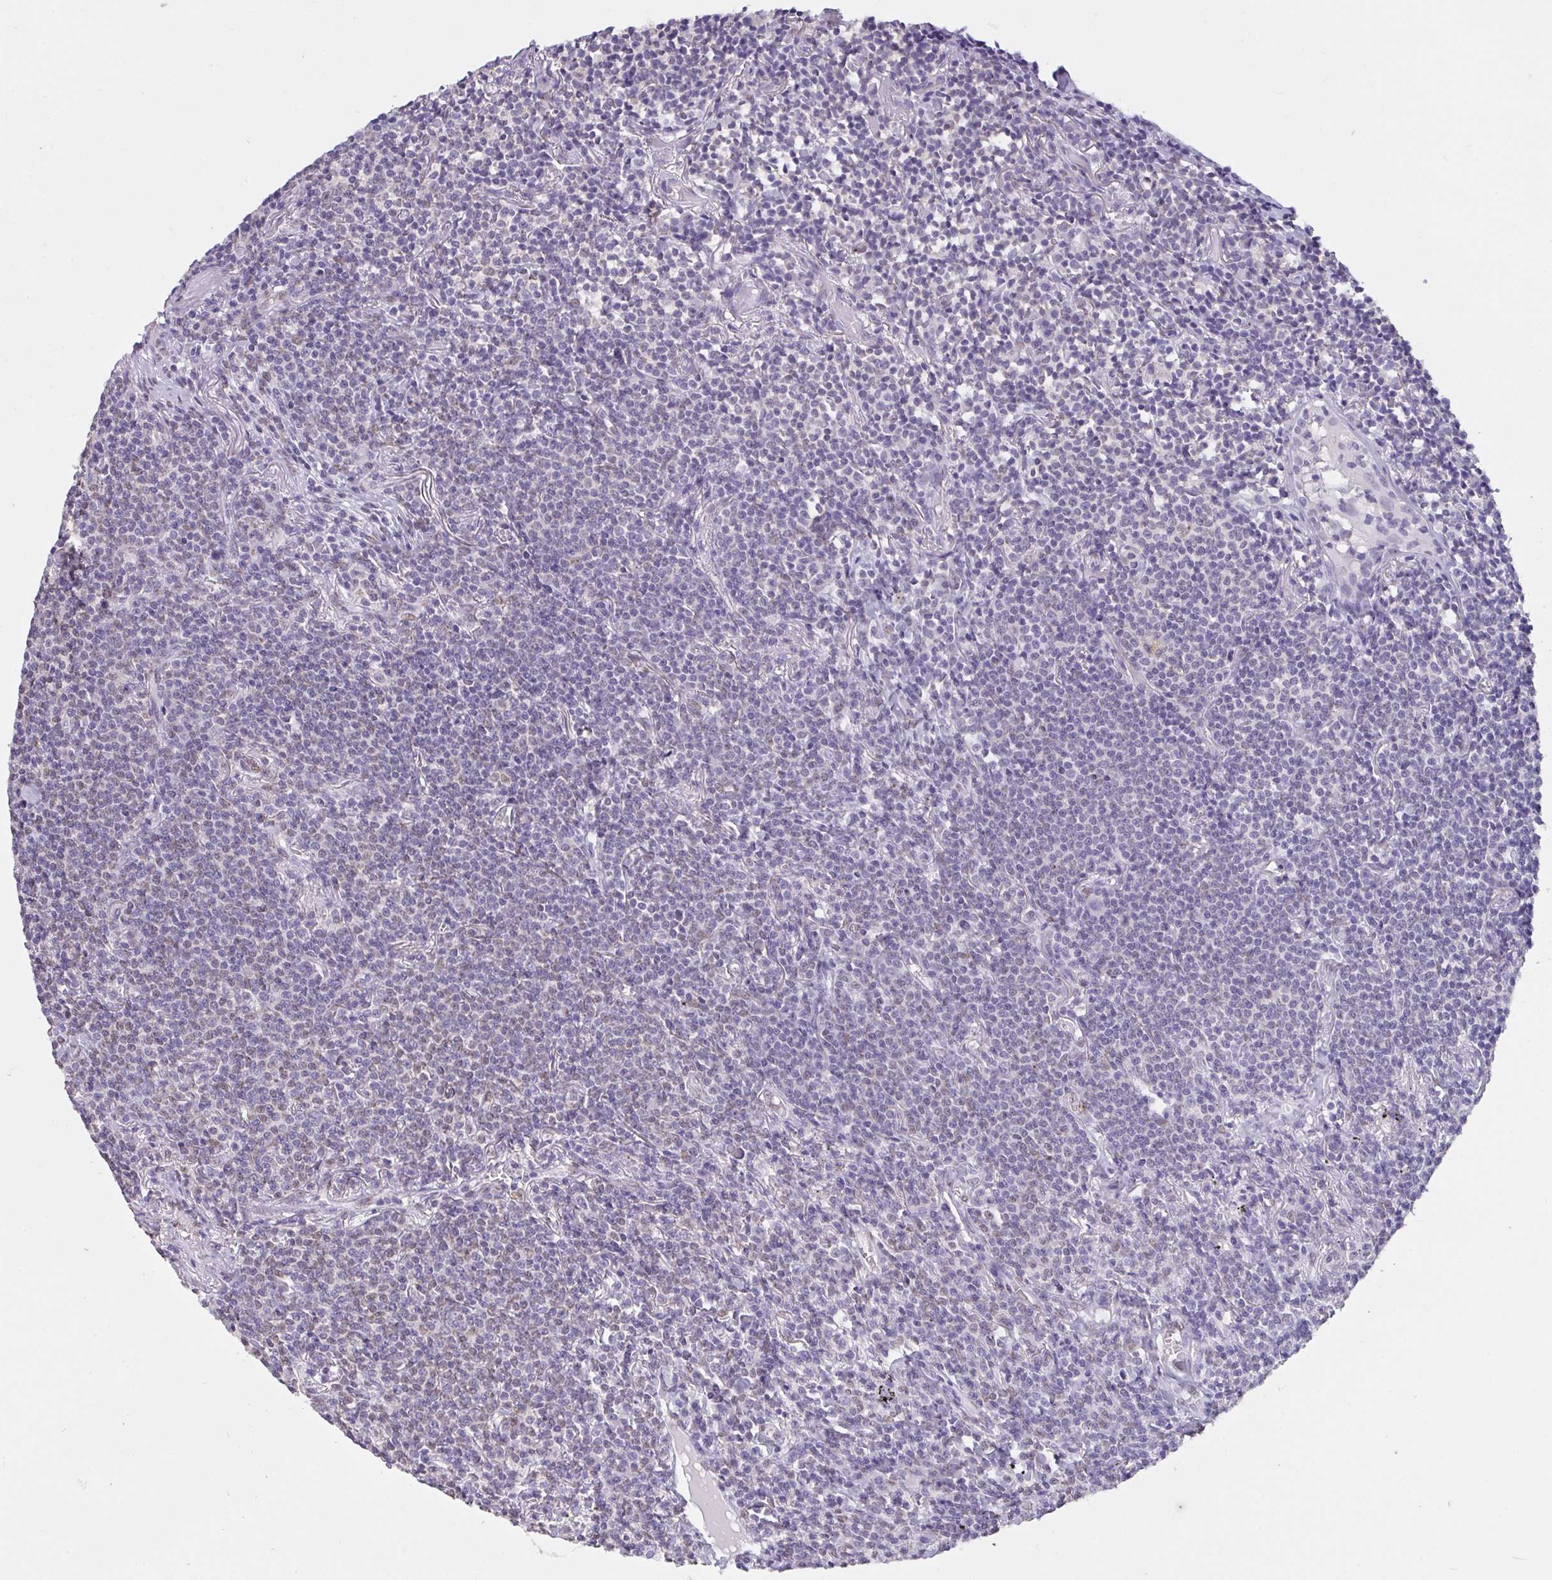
{"staining": {"intensity": "negative", "quantity": "none", "location": "none"}, "tissue": "lymphoma", "cell_type": "Tumor cells", "image_type": "cancer", "snomed": [{"axis": "morphology", "description": "Malignant lymphoma, non-Hodgkin's type, Low grade"}, {"axis": "topography", "description": "Lung"}], "caption": "Protein analysis of lymphoma reveals no significant expression in tumor cells.", "gene": "SEMA6B", "patient": {"sex": "female", "age": 71}}